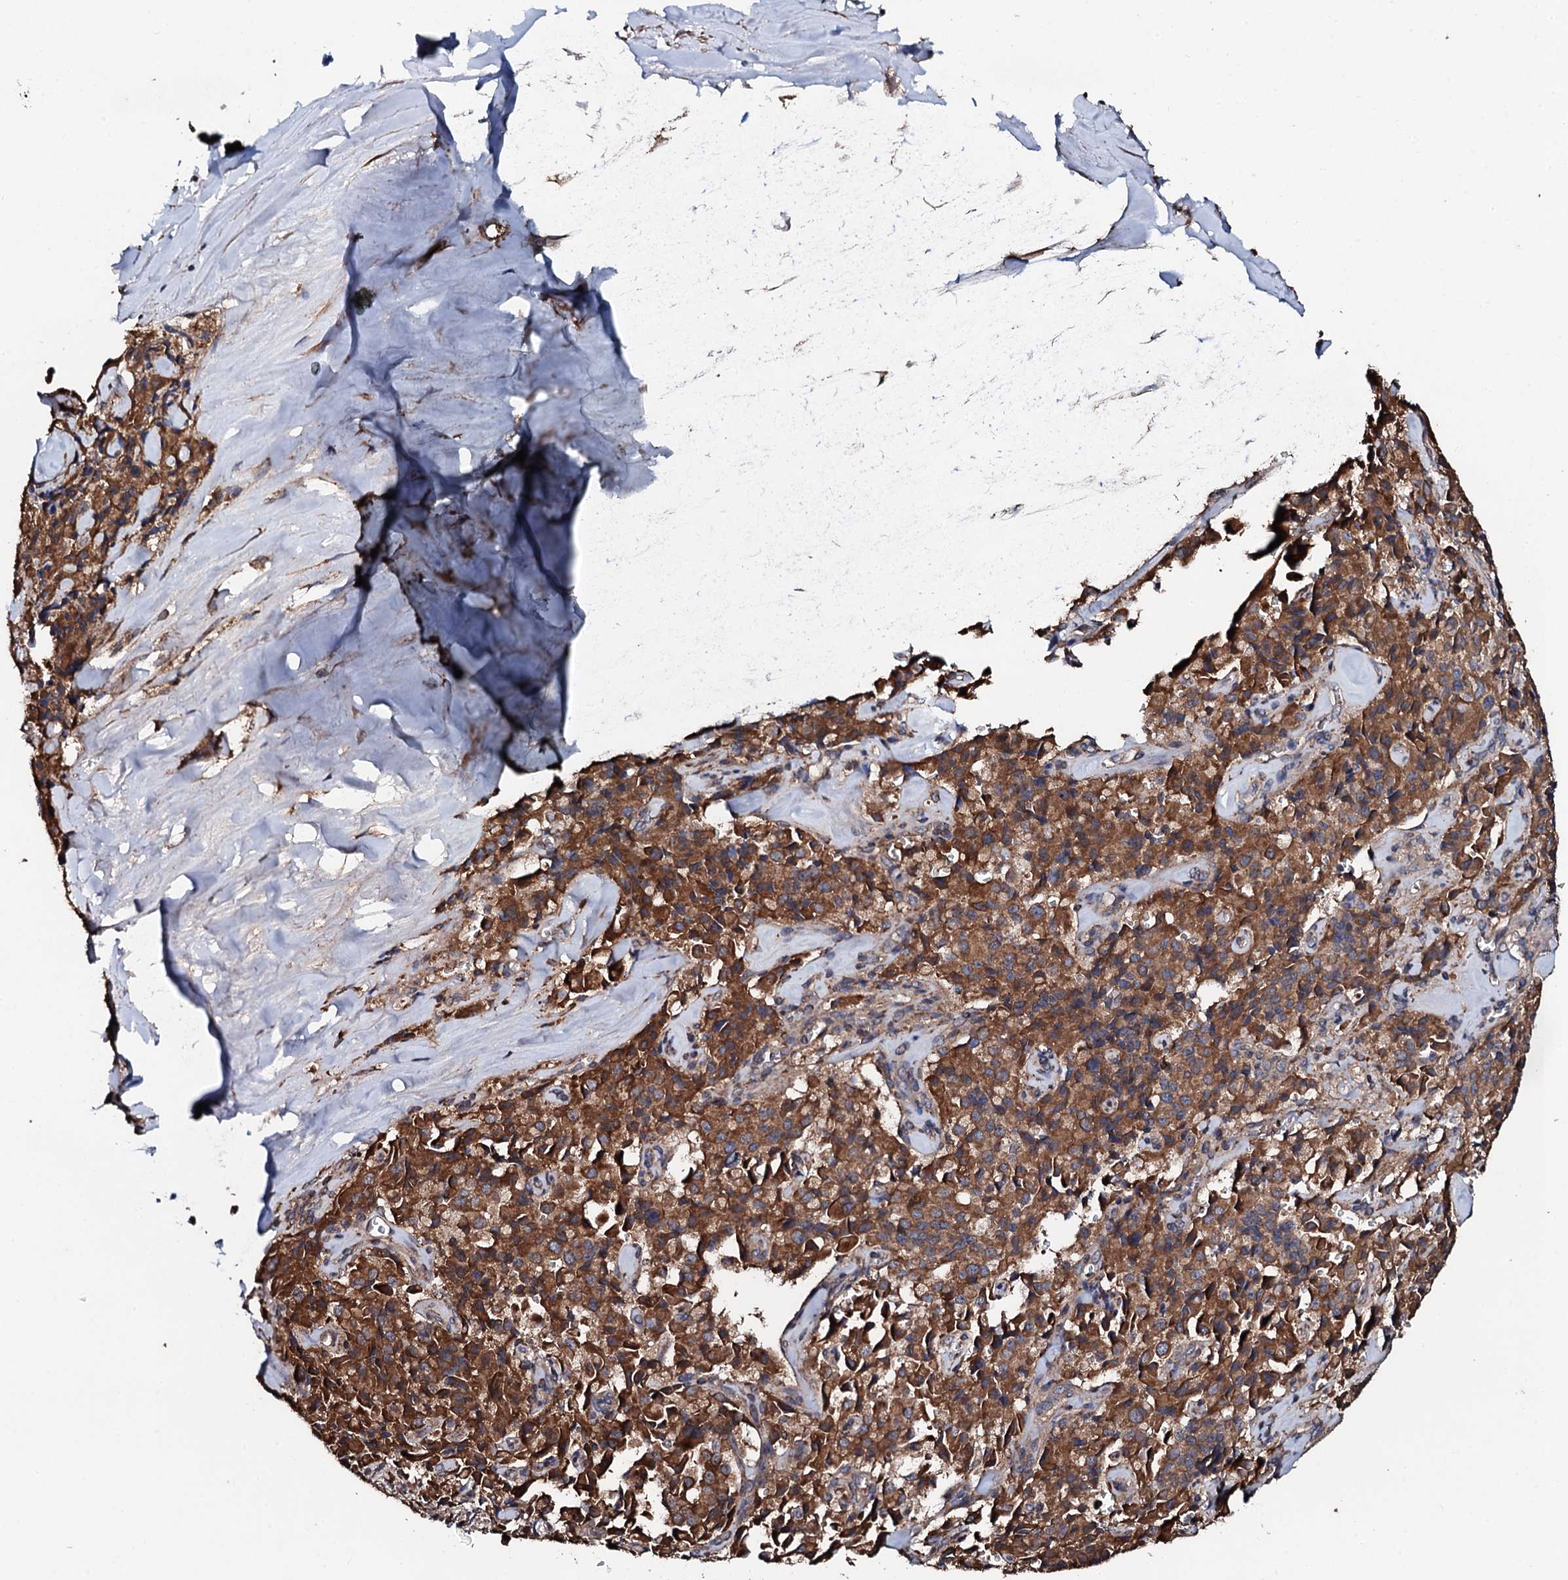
{"staining": {"intensity": "strong", "quantity": ">75%", "location": "cytoplasmic/membranous"}, "tissue": "pancreatic cancer", "cell_type": "Tumor cells", "image_type": "cancer", "snomed": [{"axis": "morphology", "description": "Adenocarcinoma, NOS"}, {"axis": "topography", "description": "Pancreas"}], "caption": "Immunohistochemical staining of human pancreatic adenocarcinoma shows high levels of strong cytoplasmic/membranous expression in approximately >75% of tumor cells. The staining was performed using DAB (3,3'-diaminobenzidine) to visualize the protein expression in brown, while the nuclei were stained in blue with hematoxylin (Magnification: 20x).", "gene": "CKAP5", "patient": {"sex": "male", "age": 65}}